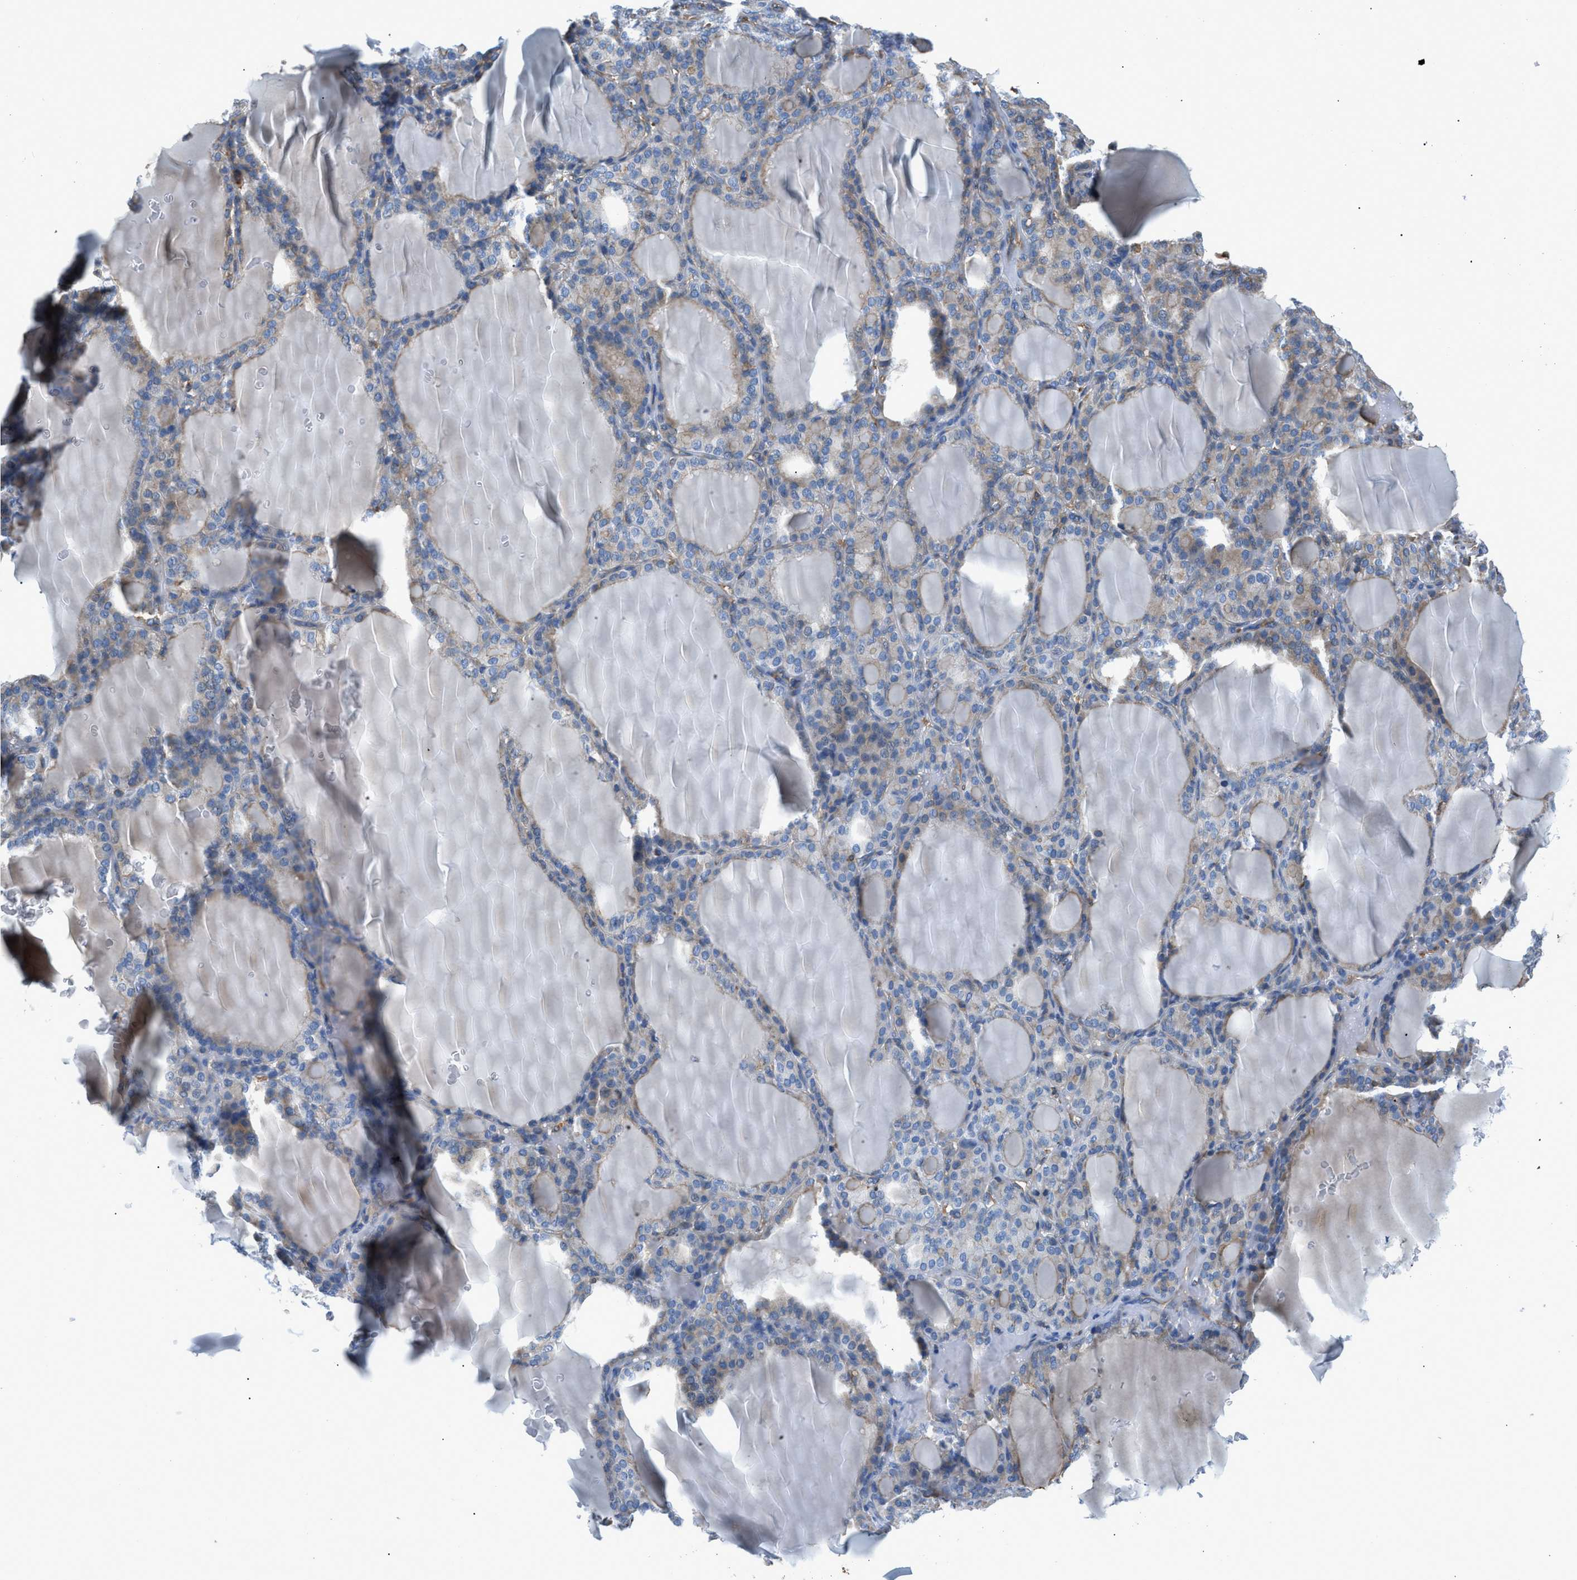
{"staining": {"intensity": "weak", "quantity": "25%-75%", "location": "cytoplasmic/membranous"}, "tissue": "thyroid gland", "cell_type": "Glandular cells", "image_type": "normal", "snomed": [{"axis": "morphology", "description": "Normal tissue, NOS"}, {"axis": "topography", "description": "Thyroid gland"}], "caption": "Weak cytoplasmic/membranous staining for a protein is appreciated in approximately 25%-75% of glandular cells of benign thyroid gland using immunohistochemistry.", "gene": "ATP6V0D1", "patient": {"sex": "female", "age": 28}}